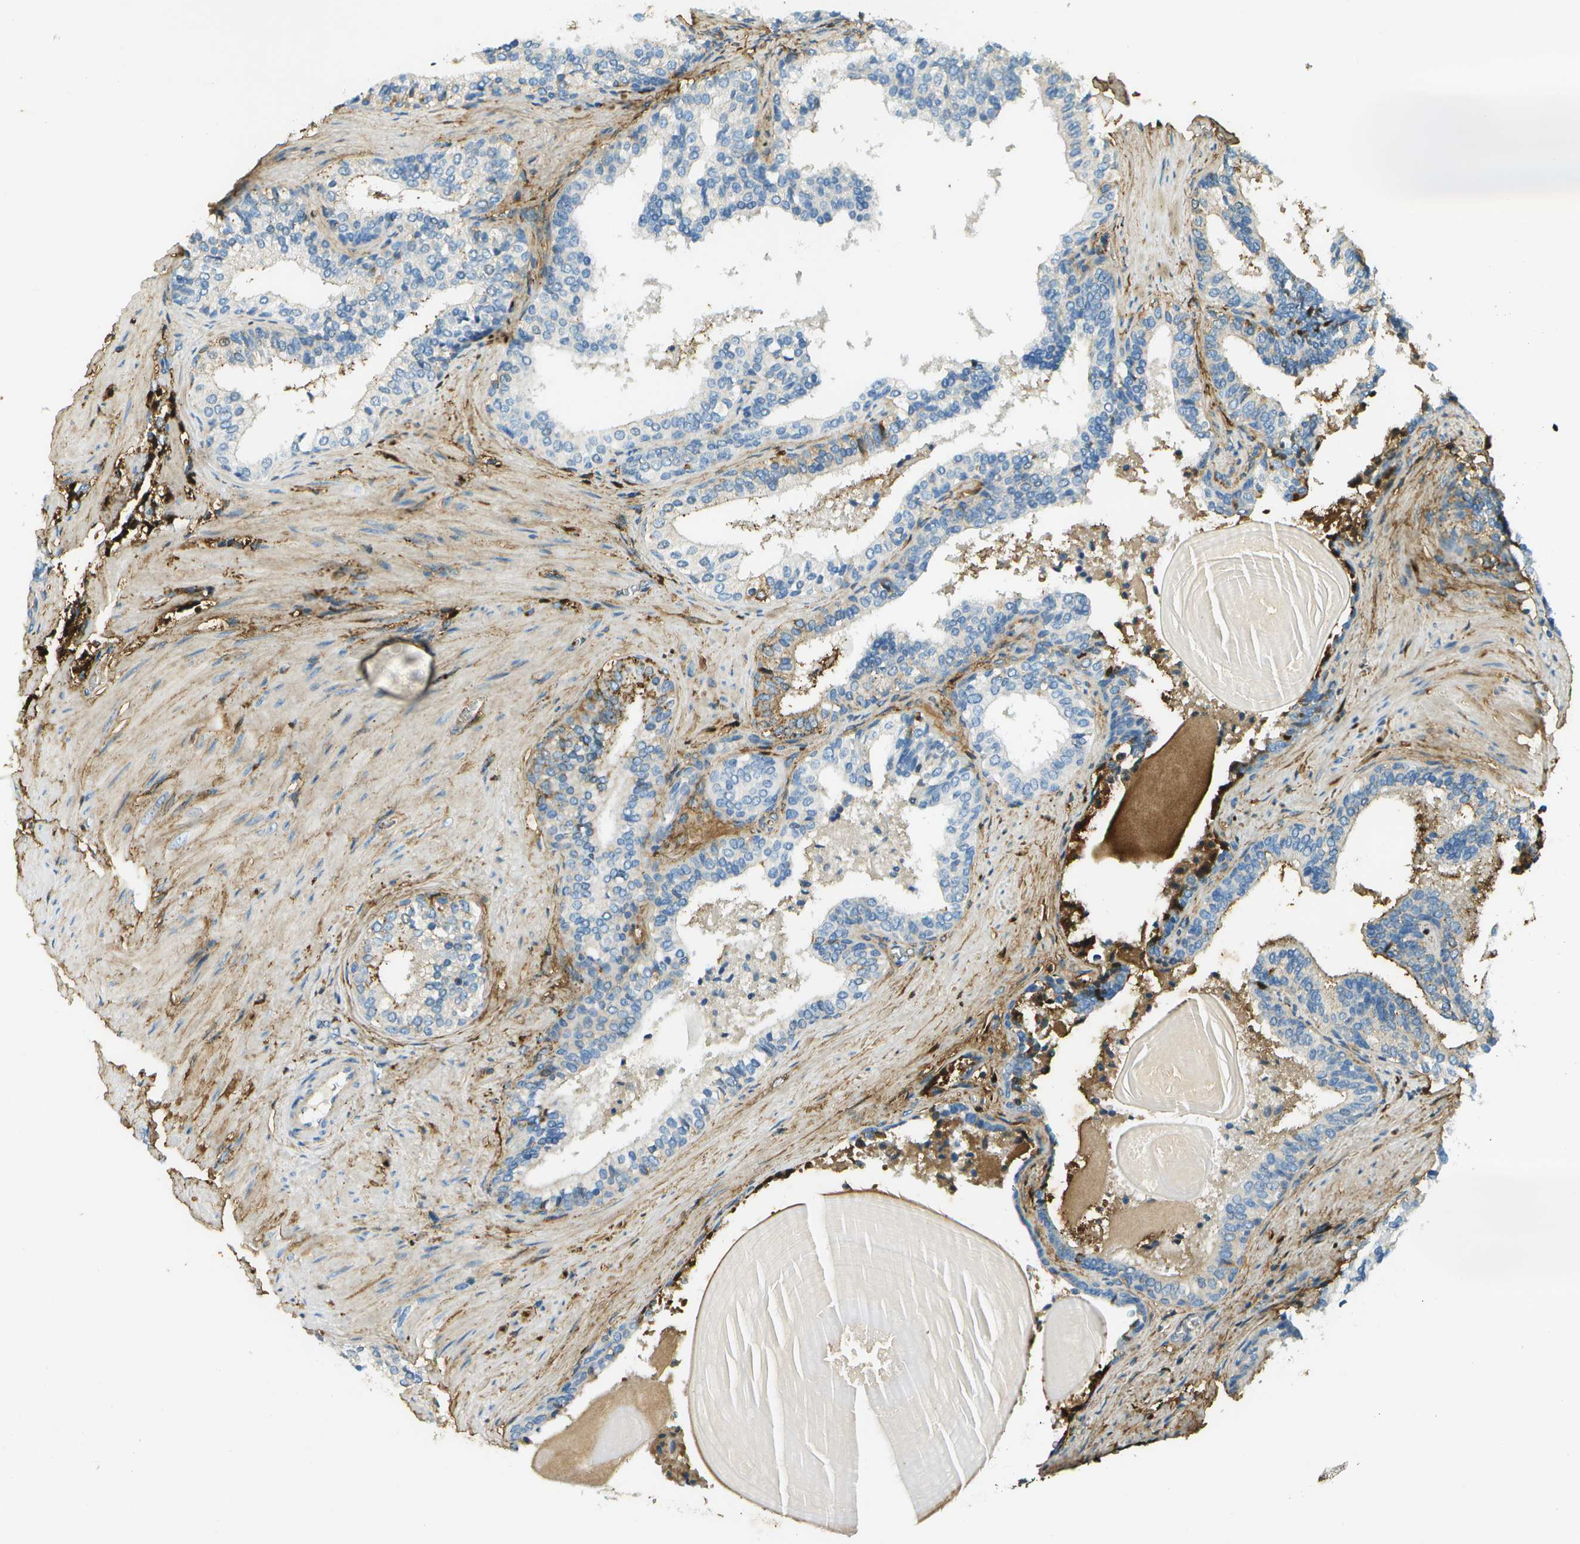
{"staining": {"intensity": "negative", "quantity": "none", "location": "none"}, "tissue": "prostate cancer", "cell_type": "Tumor cells", "image_type": "cancer", "snomed": [{"axis": "morphology", "description": "Adenocarcinoma, Low grade"}, {"axis": "topography", "description": "Prostate"}], "caption": "Photomicrograph shows no significant protein positivity in tumor cells of low-grade adenocarcinoma (prostate).", "gene": "DCN", "patient": {"sex": "male", "age": 60}}